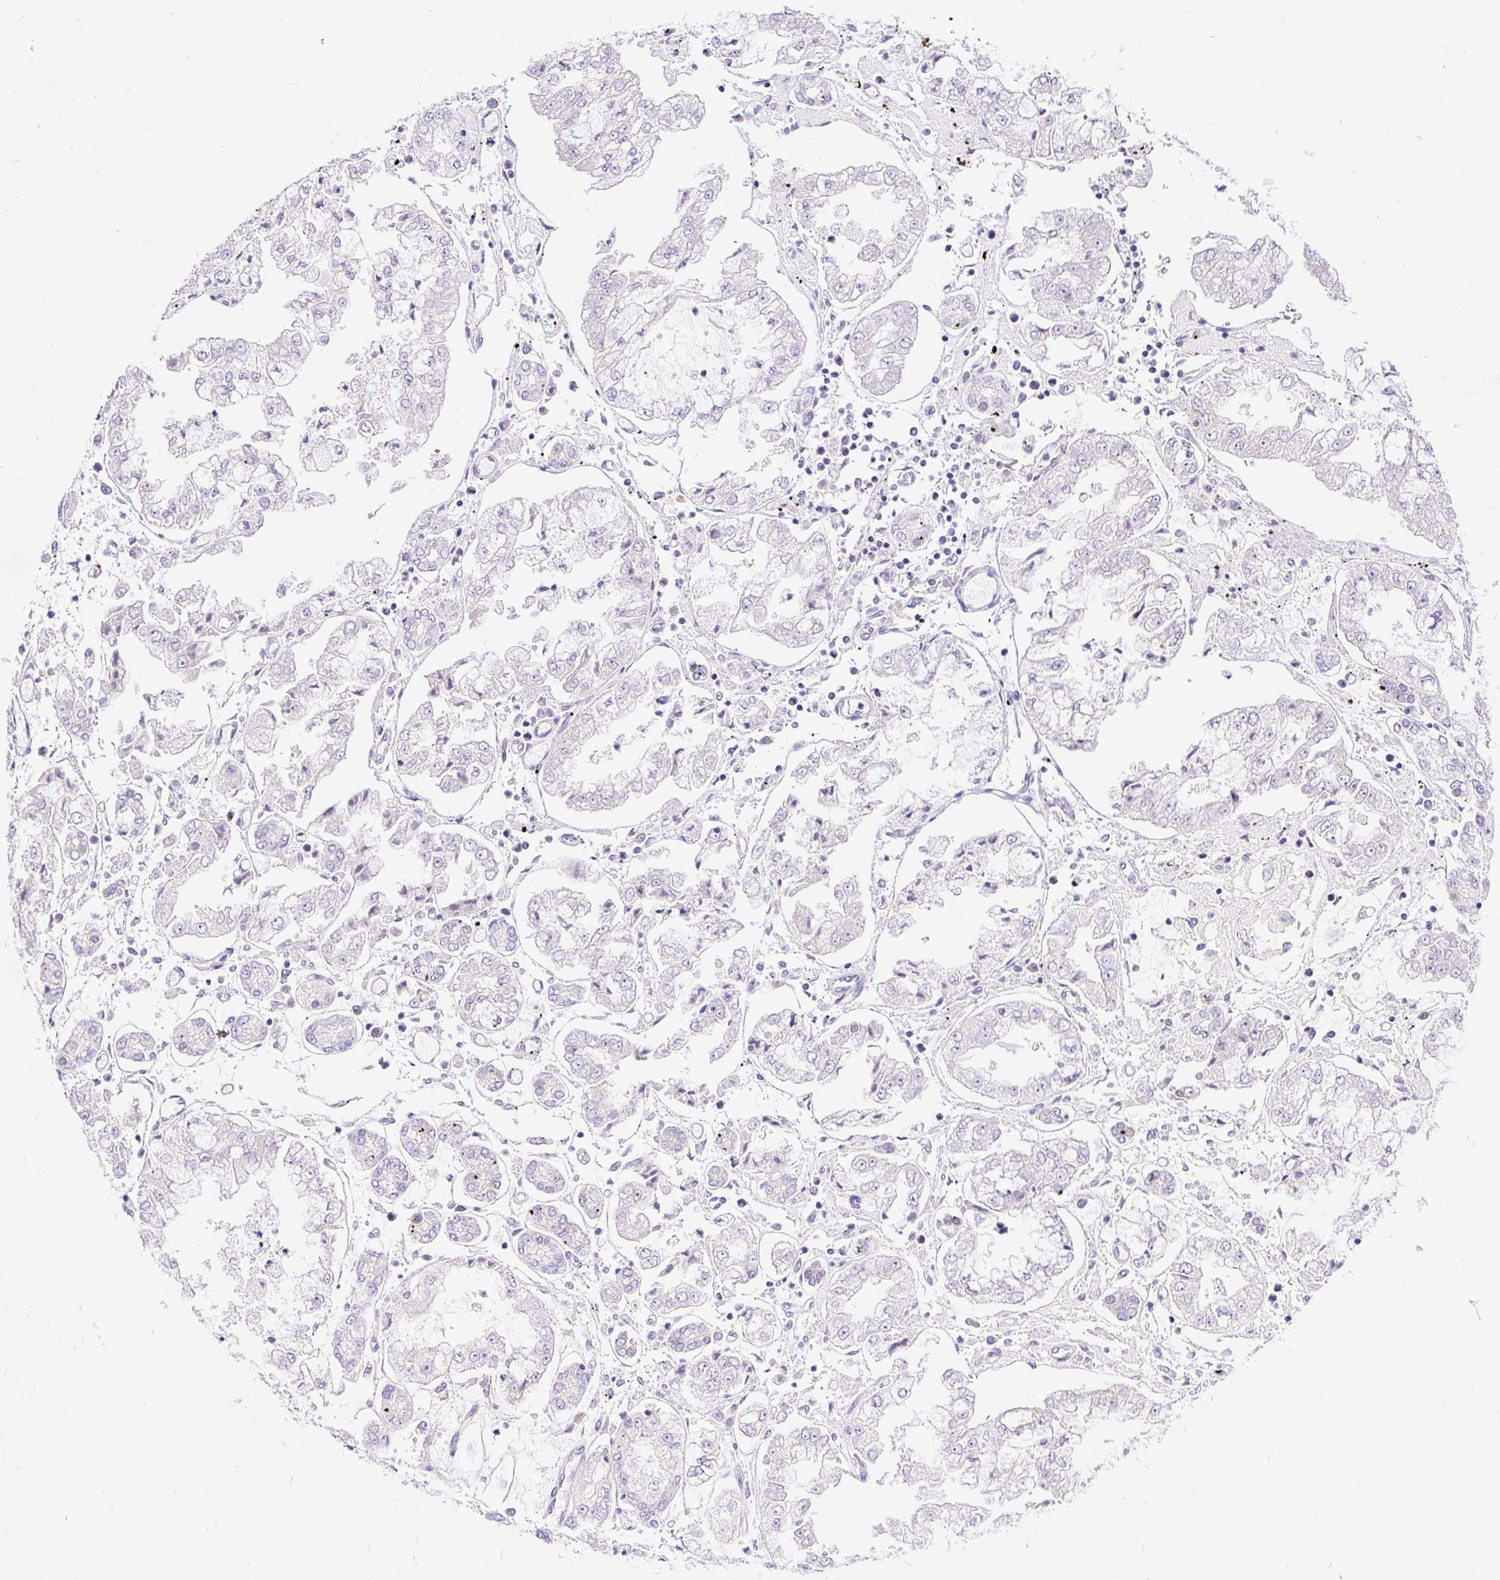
{"staining": {"intensity": "negative", "quantity": "none", "location": "none"}, "tissue": "stomach cancer", "cell_type": "Tumor cells", "image_type": "cancer", "snomed": [{"axis": "morphology", "description": "Adenocarcinoma, NOS"}, {"axis": "topography", "description": "Stomach"}], "caption": "Immunohistochemistry (IHC) of stomach adenocarcinoma displays no positivity in tumor cells.", "gene": "AMFR", "patient": {"sex": "male", "age": 76}}